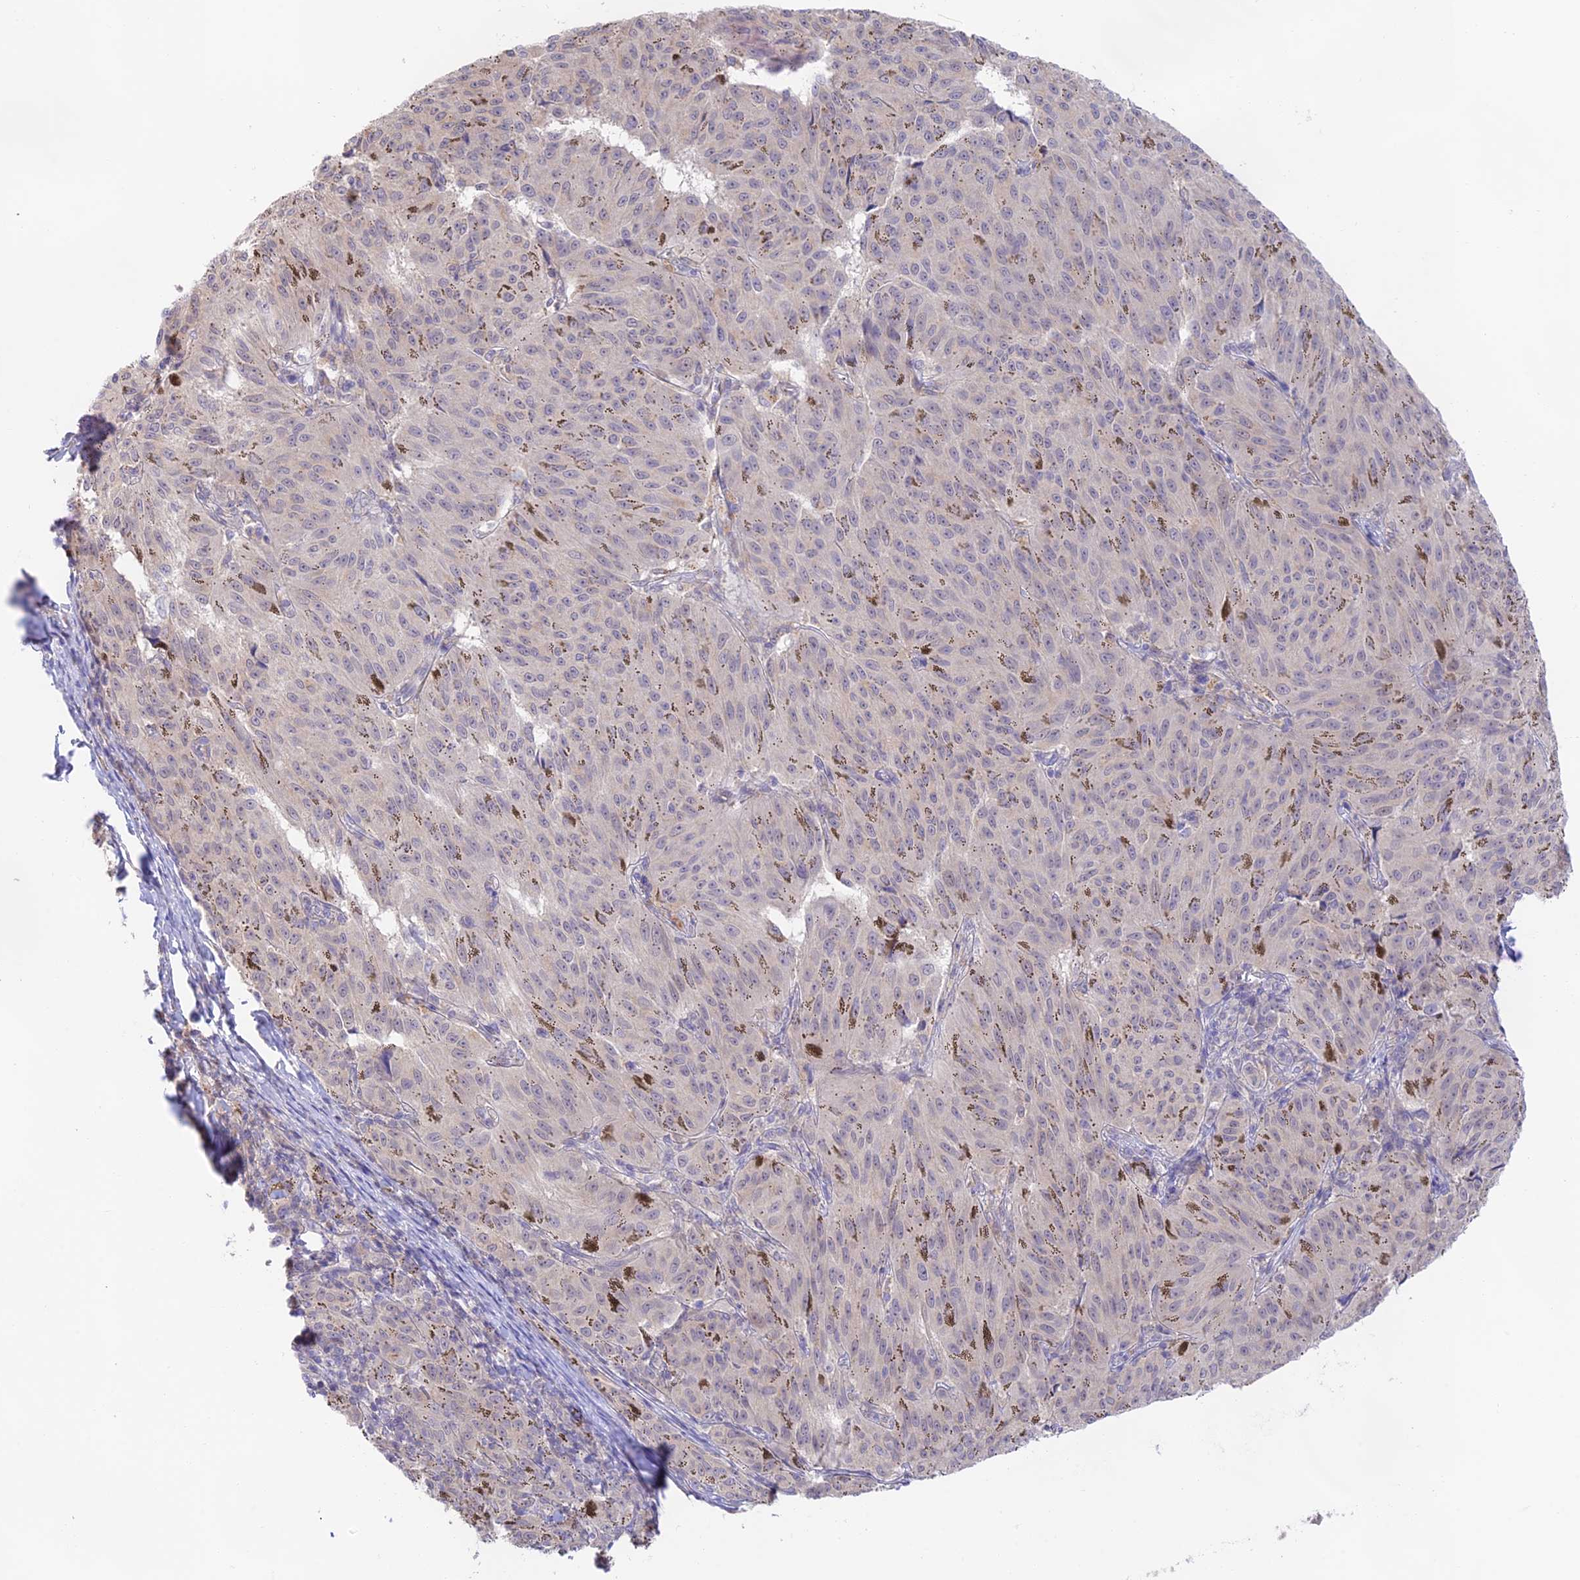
{"staining": {"intensity": "negative", "quantity": "none", "location": "none"}, "tissue": "melanoma", "cell_type": "Tumor cells", "image_type": "cancer", "snomed": [{"axis": "morphology", "description": "Malignant melanoma, NOS"}, {"axis": "topography", "description": "Skin"}], "caption": "There is no significant expression in tumor cells of malignant melanoma.", "gene": "CAMSAP3", "patient": {"sex": "female", "age": 72}}